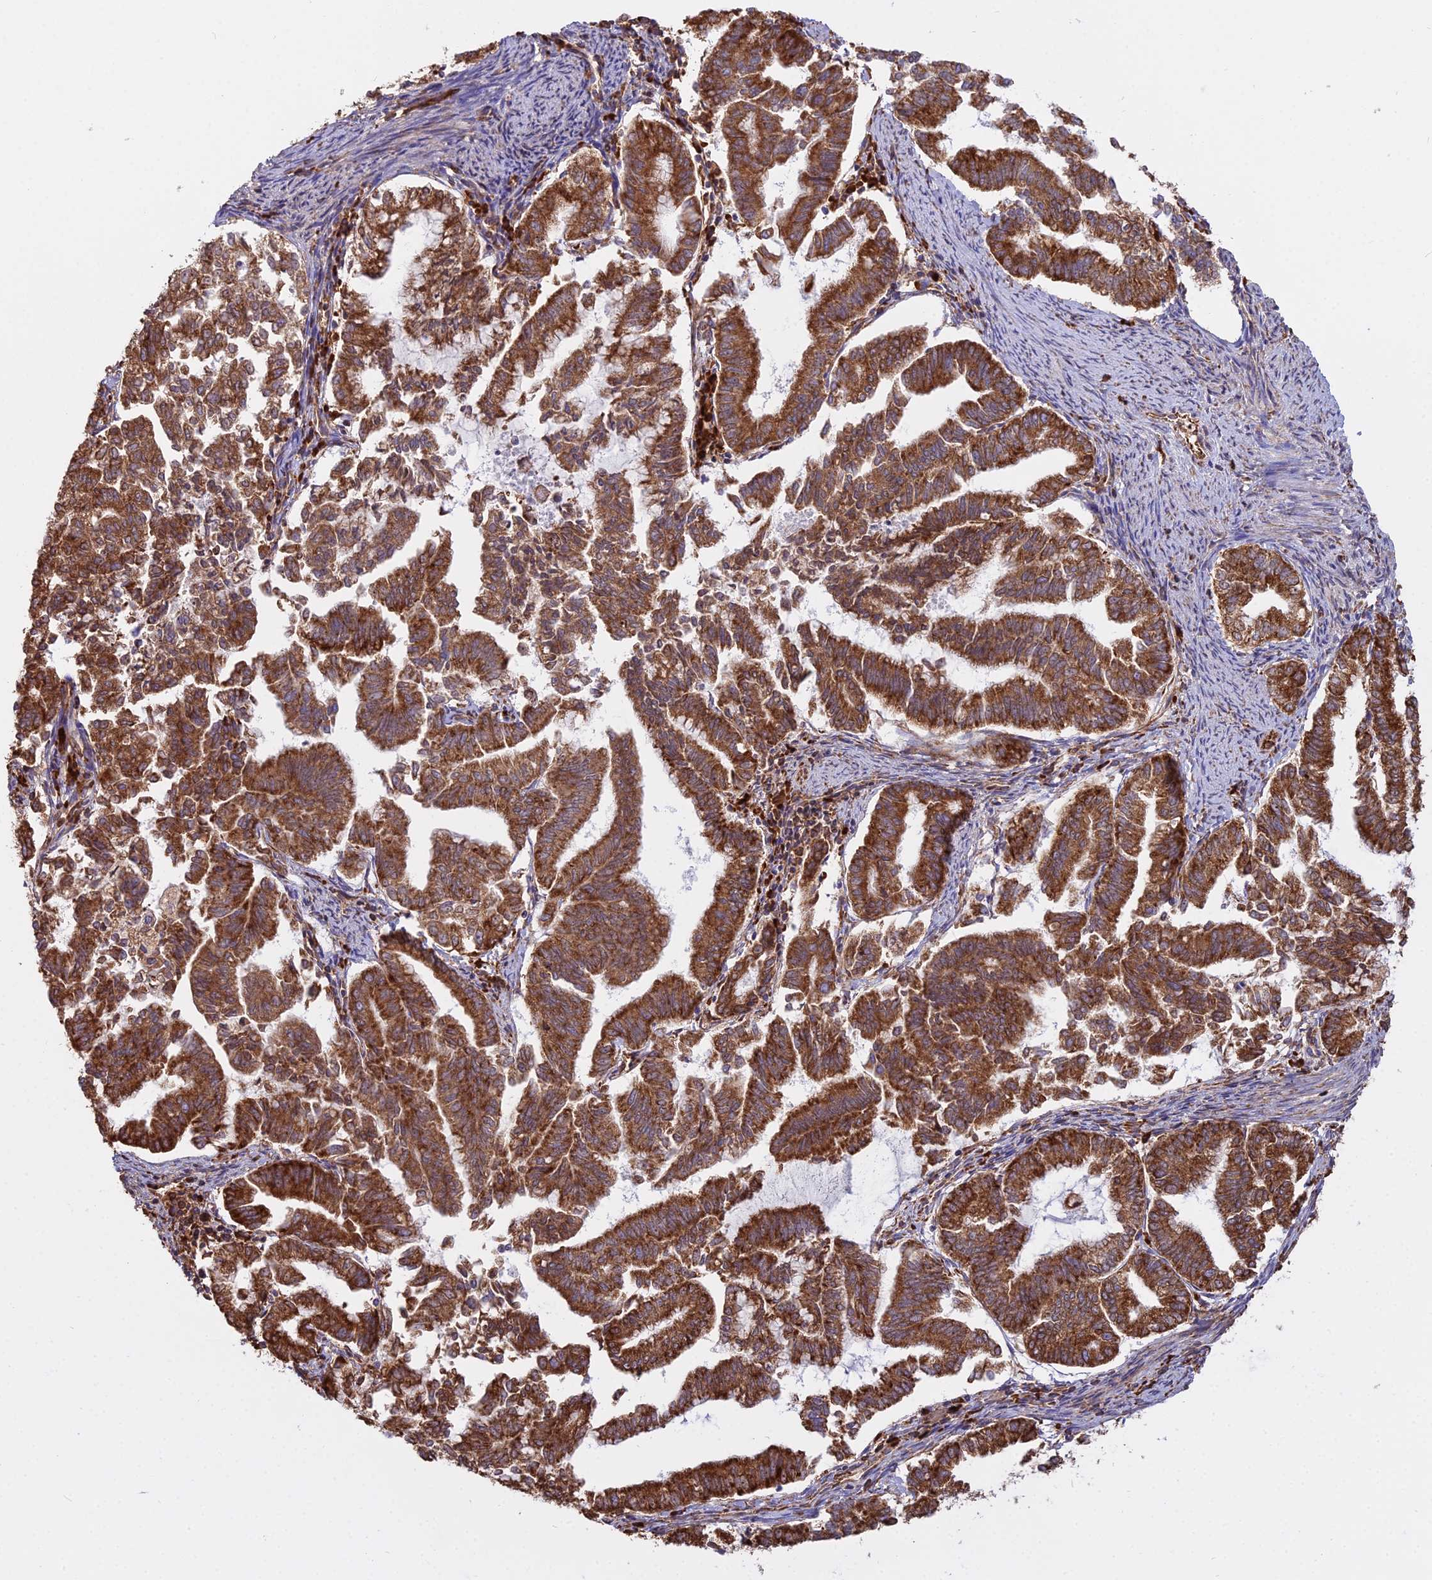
{"staining": {"intensity": "strong", "quantity": ">75%", "location": "cytoplasmic/membranous"}, "tissue": "endometrial cancer", "cell_type": "Tumor cells", "image_type": "cancer", "snomed": [{"axis": "morphology", "description": "Adenocarcinoma, NOS"}, {"axis": "topography", "description": "Endometrium"}], "caption": "Protein staining by immunohistochemistry demonstrates strong cytoplasmic/membranous expression in approximately >75% of tumor cells in endometrial adenocarcinoma. Using DAB (3,3'-diaminobenzidine) (brown) and hematoxylin (blue) stains, captured at high magnification using brightfield microscopy.", "gene": "RPL26", "patient": {"sex": "female", "age": 79}}